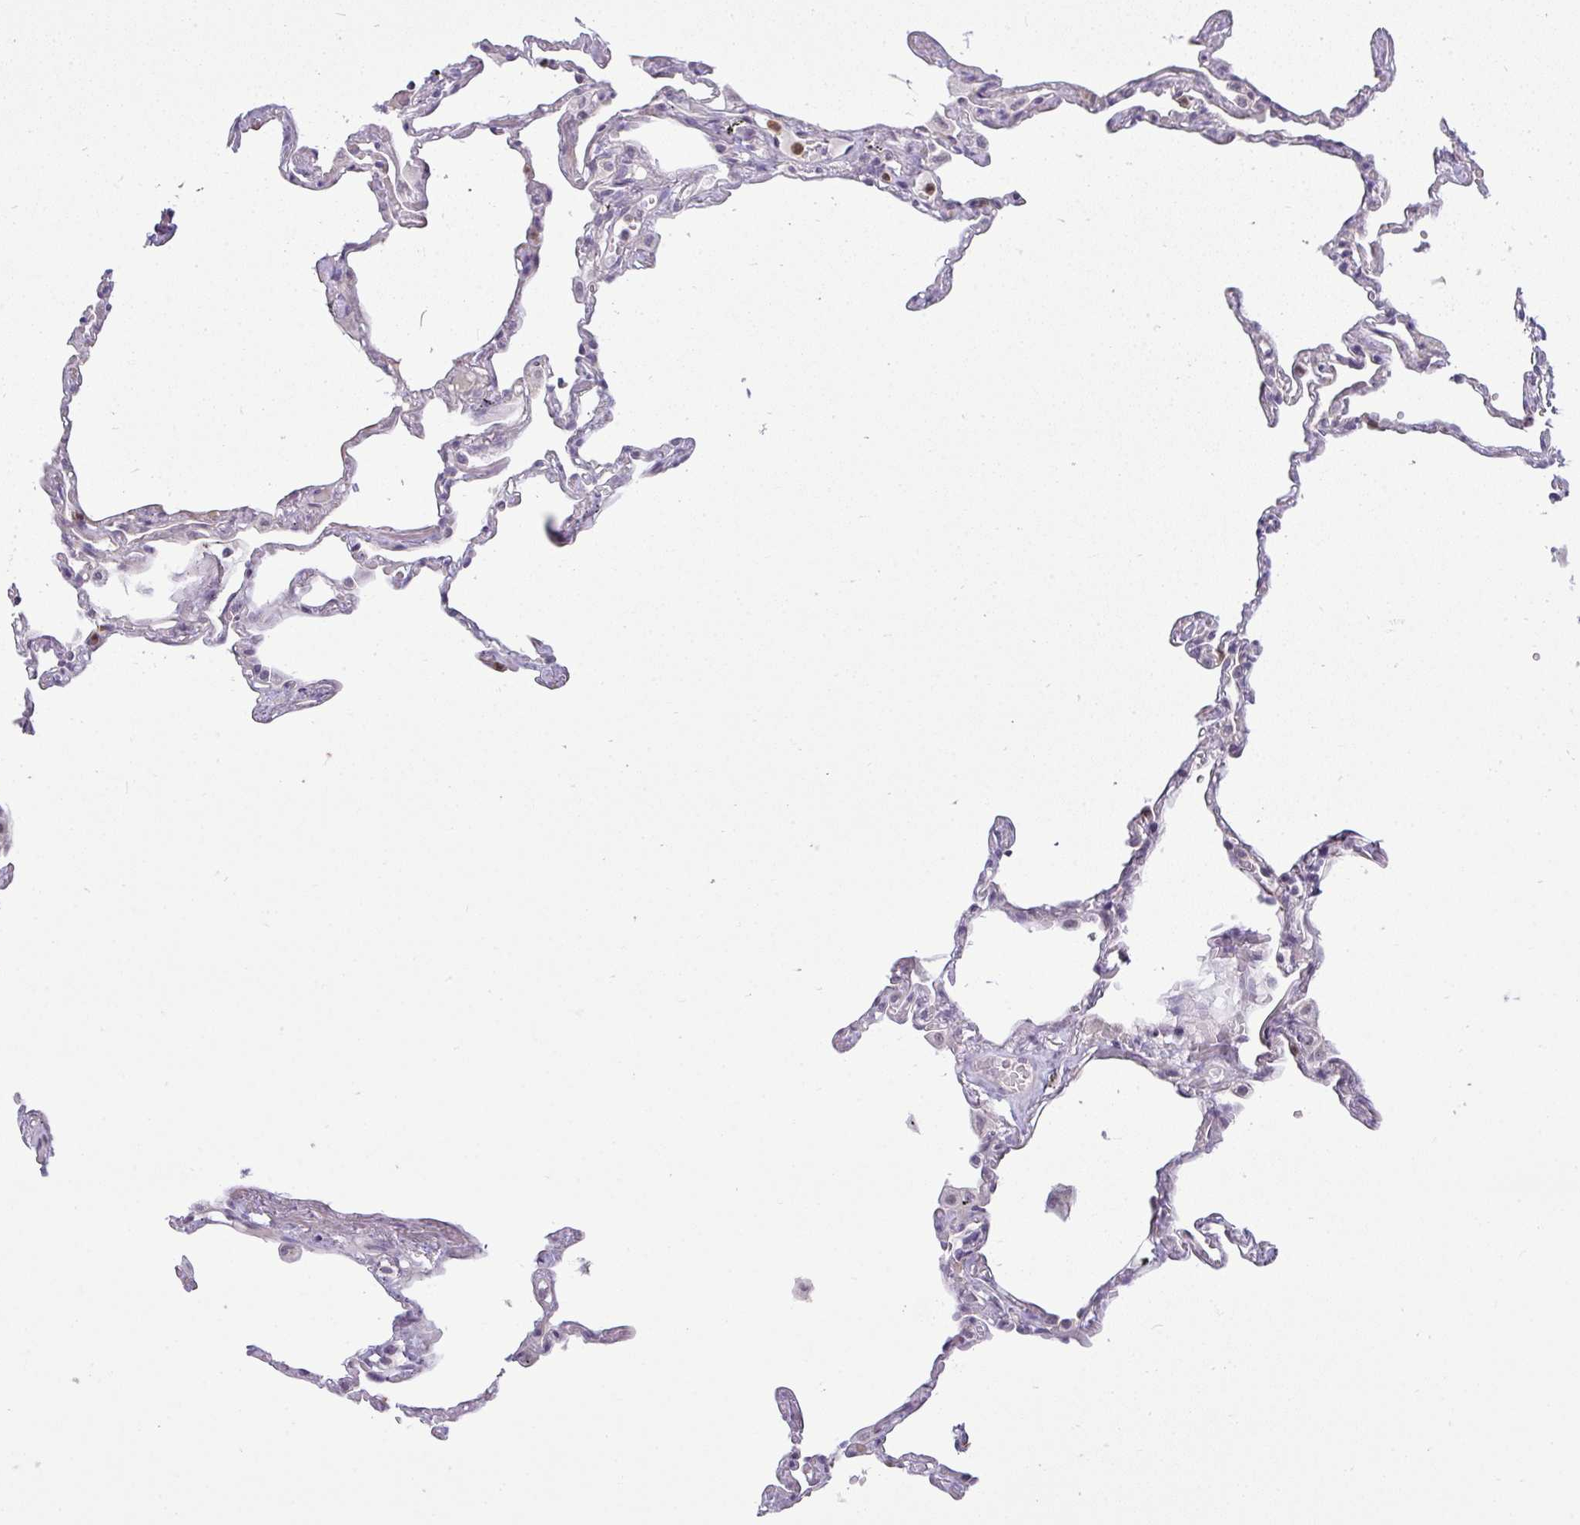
{"staining": {"intensity": "negative", "quantity": "none", "location": "none"}, "tissue": "lung", "cell_type": "Alveolar cells", "image_type": "normal", "snomed": [{"axis": "morphology", "description": "Normal tissue, NOS"}, {"axis": "topography", "description": "Lung"}], "caption": "DAB immunohistochemical staining of benign human lung shows no significant staining in alveolar cells. (Brightfield microscopy of DAB immunohistochemistry (IHC) at high magnification).", "gene": "DZIP1", "patient": {"sex": "female", "age": 67}}